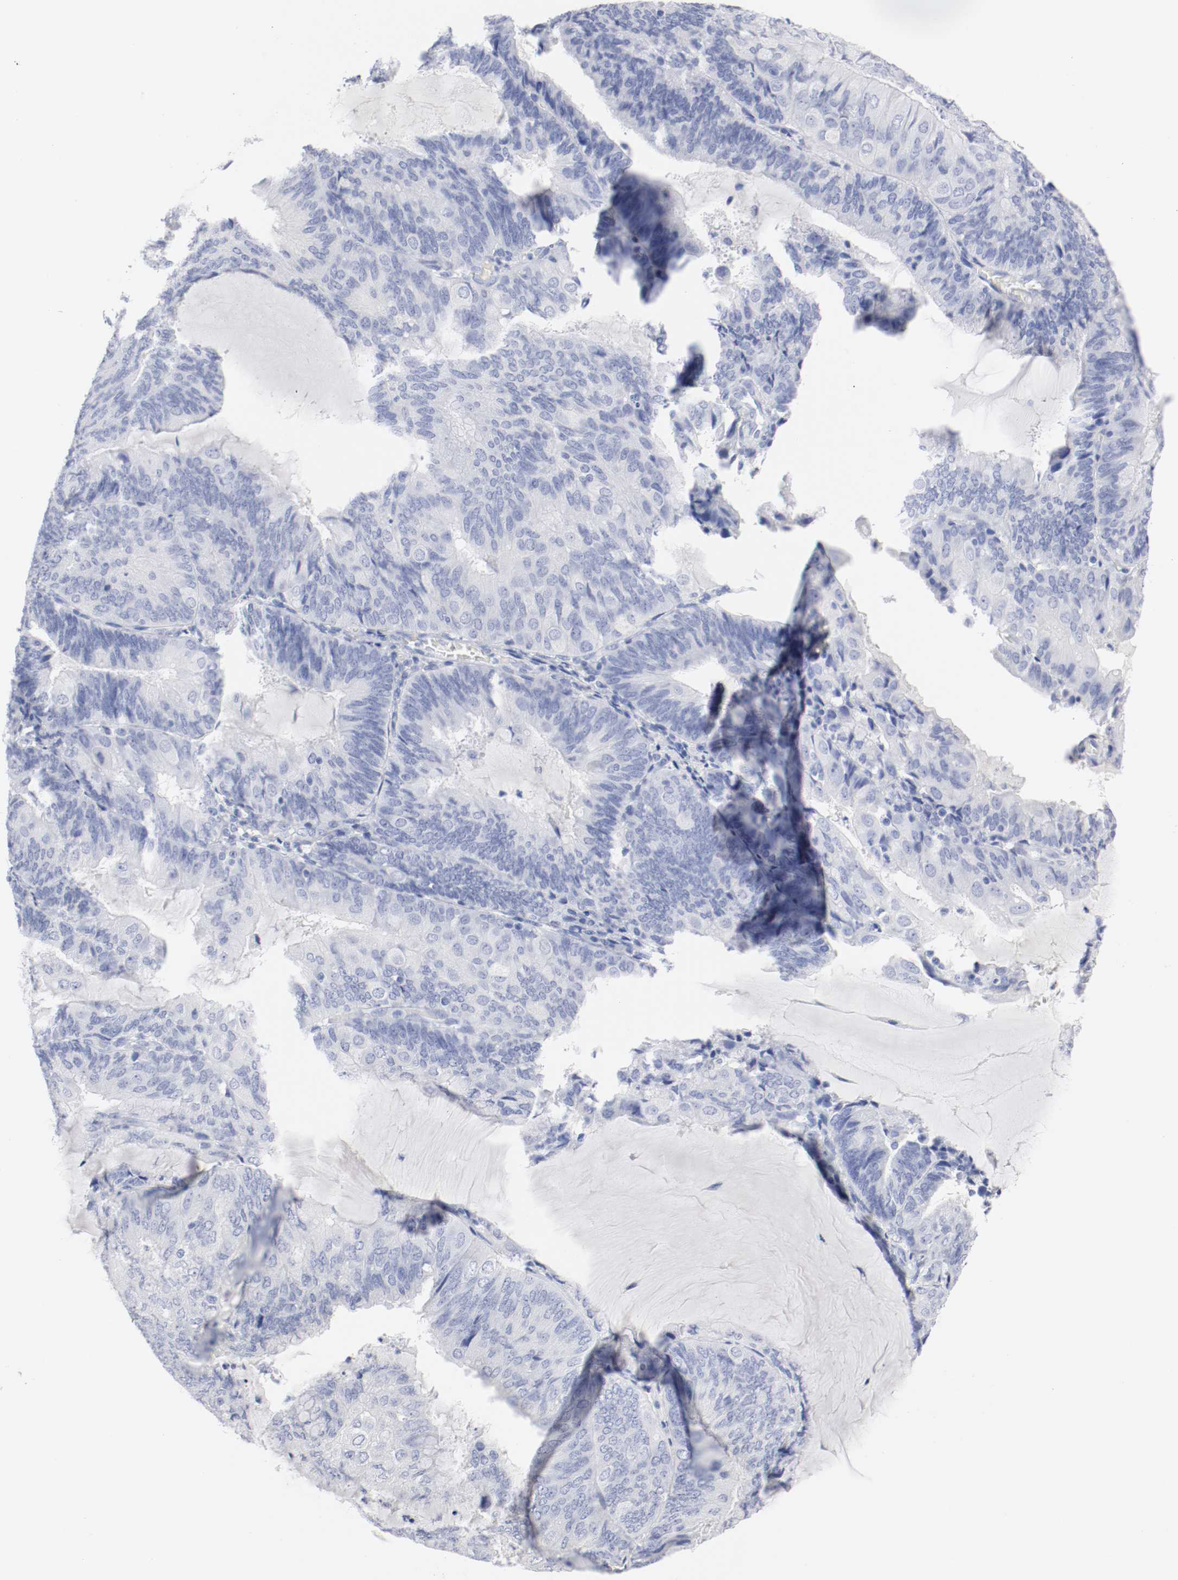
{"staining": {"intensity": "negative", "quantity": "none", "location": "none"}, "tissue": "endometrial cancer", "cell_type": "Tumor cells", "image_type": "cancer", "snomed": [{"axis": "morphology", "description": "Adenocarcinoma, NOS"}, {"axis": "topography", "description": "Endometrium"}], "caption": "Tumor cells are negative for brown protein staining in endometrial cancer (adenocarcinoma).", "gene": "GAD1", "patient": {"sex": "female", "age": 81}}